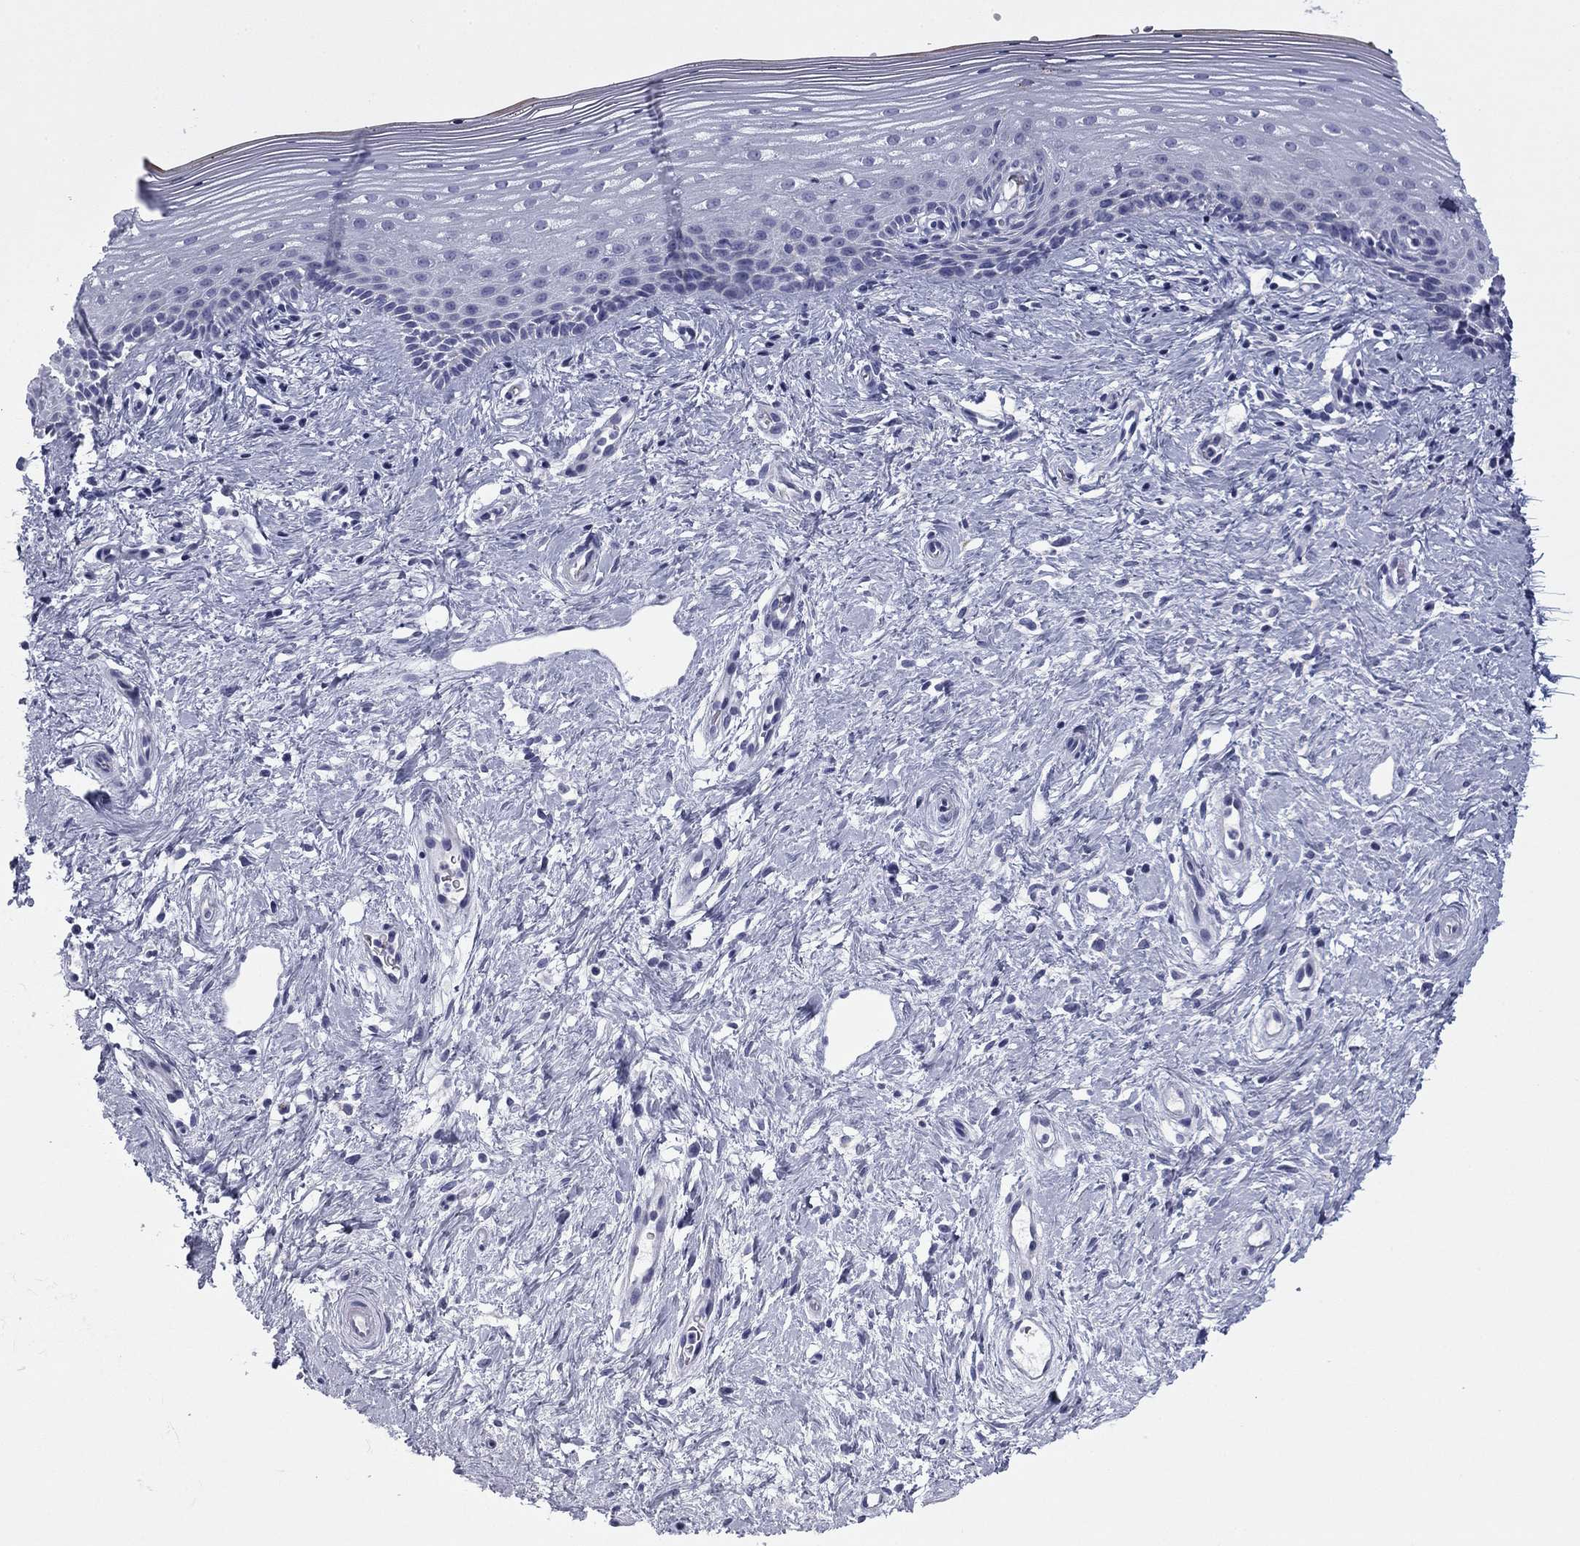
{"staining": {"intensity": "negative", "quantity": "none", "location": "none"}, "tissue": "vagina", "cell_type": "Squamous epithelial cells", "image_type": "normal", "snomed": [{"axis": "morphology", "description": "Normal tissue, NOS"}, {"axis": "topography", "description": "Vagina"}], "caption": "This is an IHC histopathology image of normal vagina. There is no positivity in squamous epithelial cells.", "gene": "ZP2", "patient": {"sex": "female", "age": 42}}